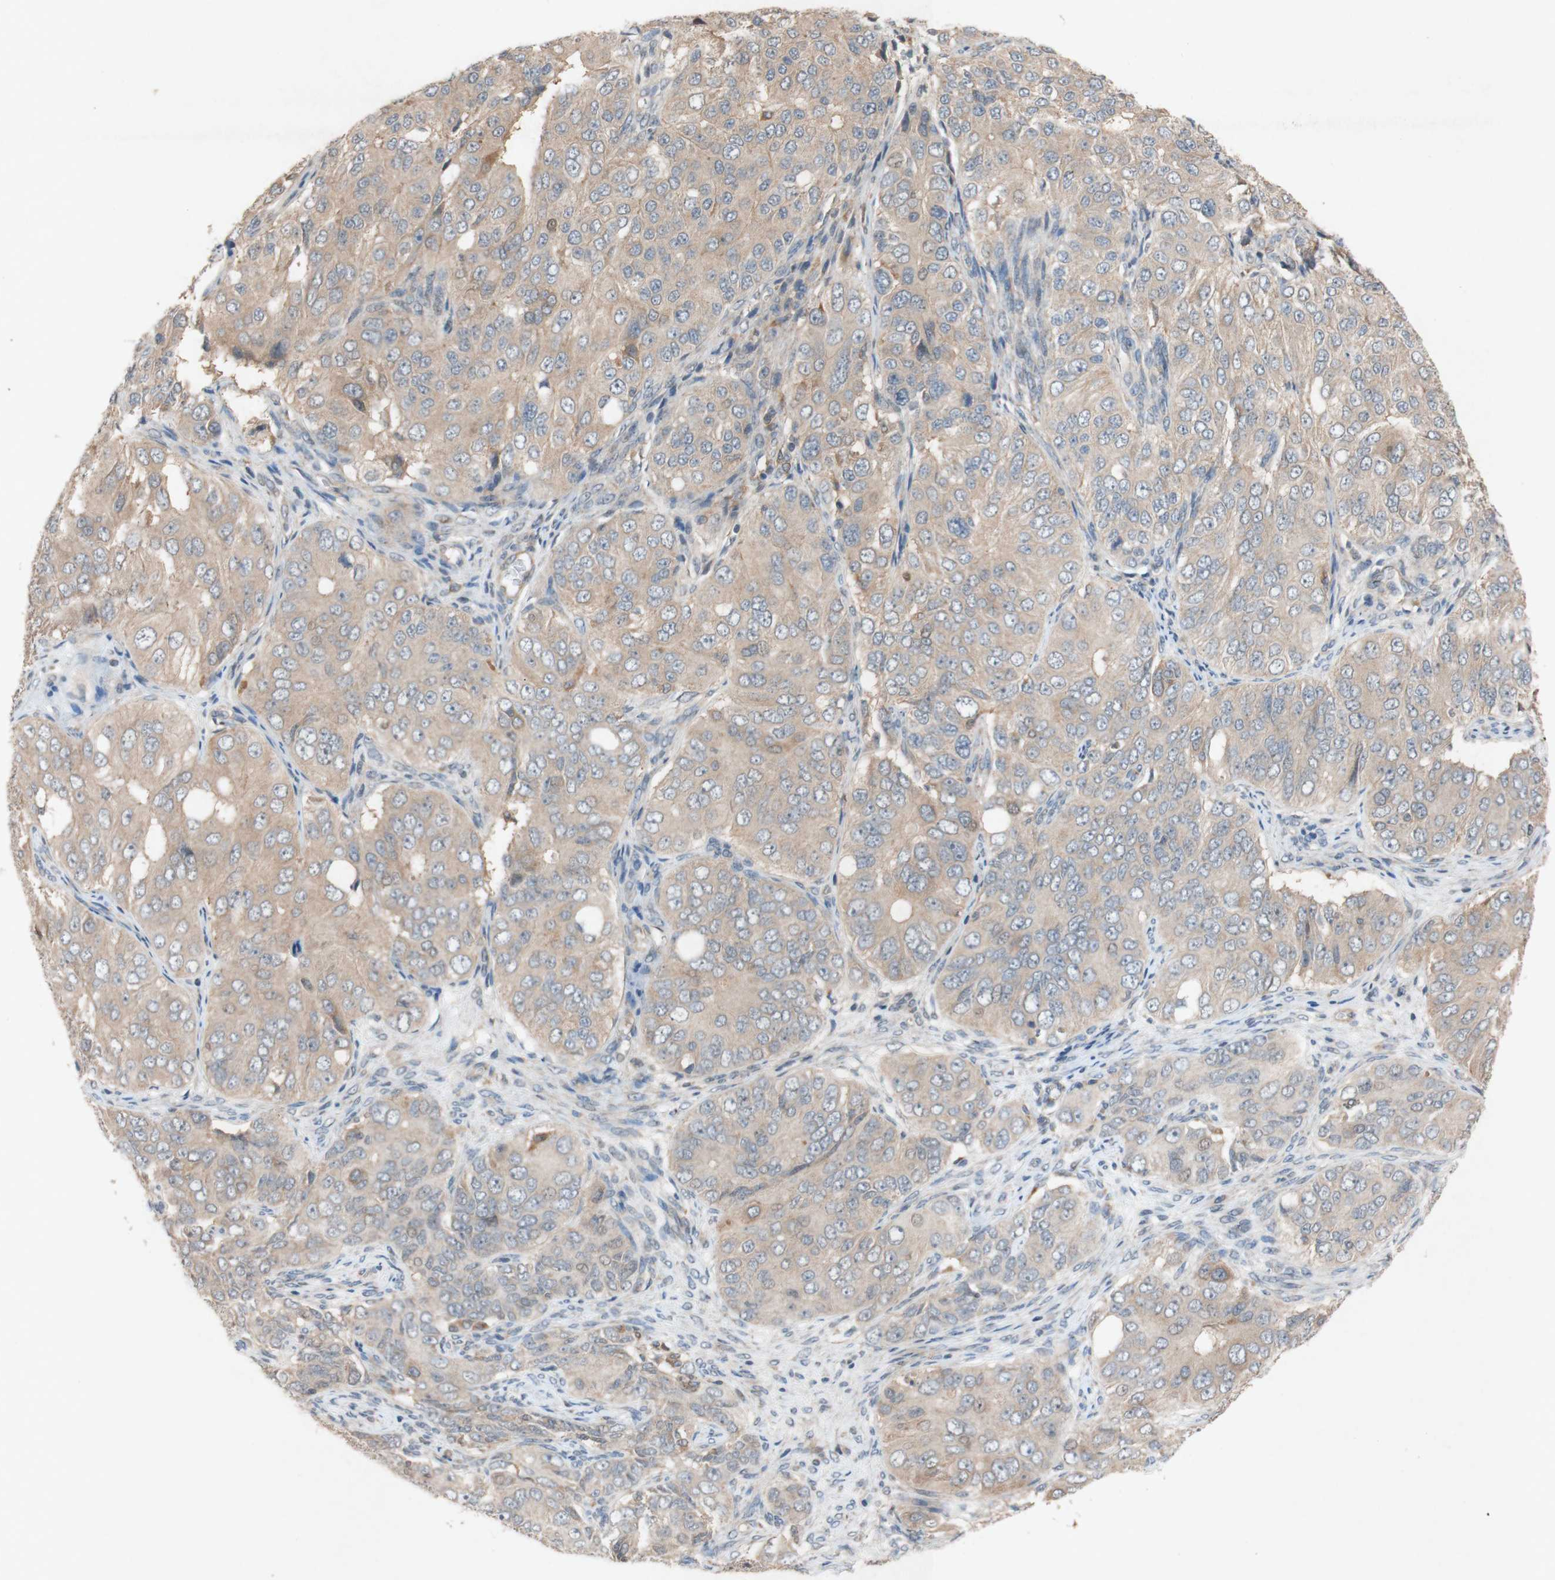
{"staining": {"intensity": "weak", "quantity": ">75%", "location": "cytoplasmic/membranous"}, "tissue": "ovarian cancer", "cell_type": "Tumor cells", "image_type": "cancer", "snomed": [{"axis": "morphology", "description": "Carcinoma, endometroid"}, {"axis": "topography", "description": "Ovary"}], "caption": "Protein expression analysis of human endometroid carcinoma (ovarian) reveals weak cytoplasmic/membranous expression in about >75% of tumor cells.", "gene": "ATP6V1F", "patient": {"sex": "female", "age": 51}}